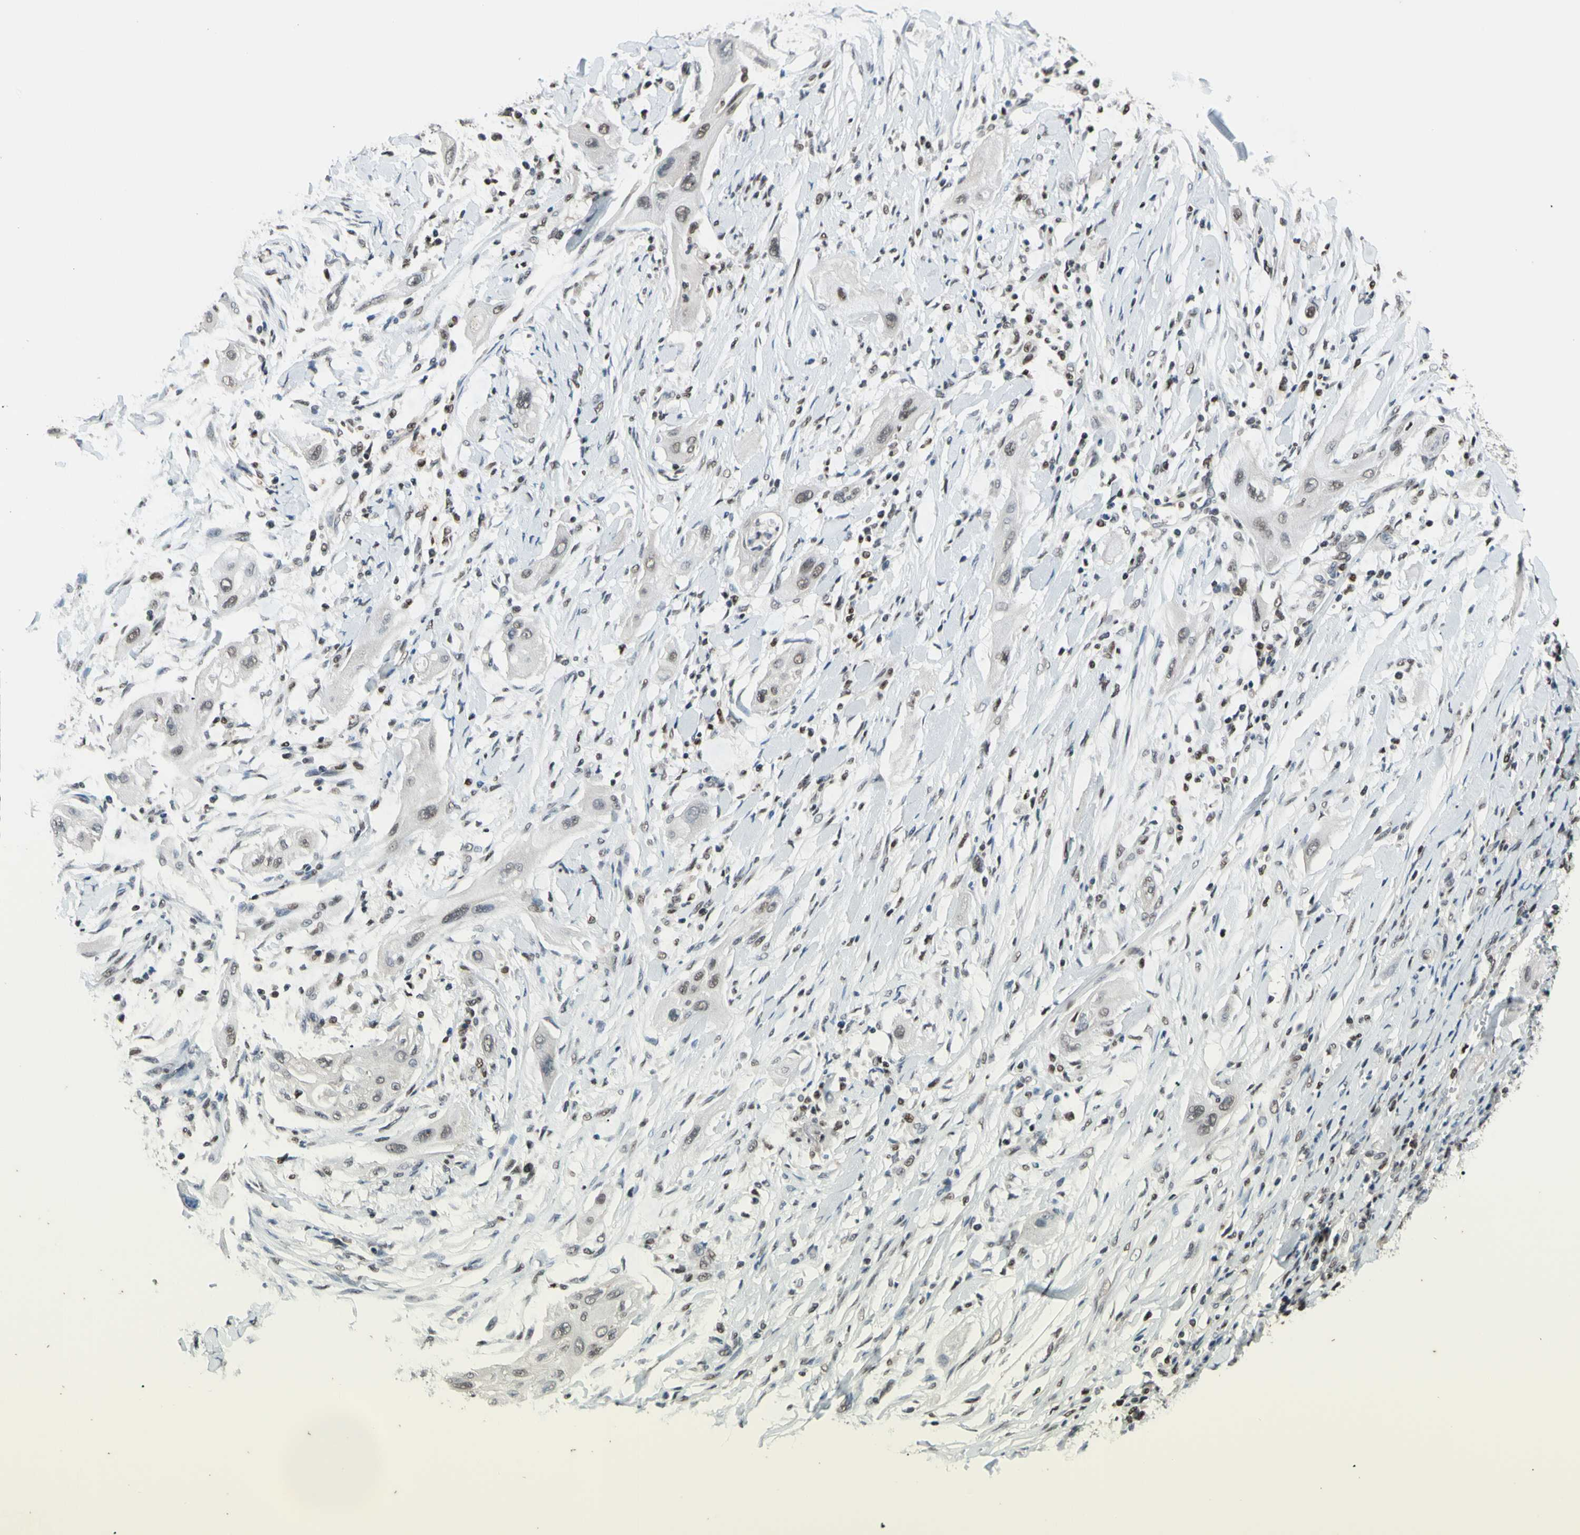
{"staining": {"intensity": "negative", "quantity": "none", "location": "none"}, "tissue": "lung cancer", "cell_type": "Tumor cells", "image_type": "cancer", "snomed": [{"axis": "morphology", "description": "Squamous cell carcinoma, NOS"}, {"axis": "topography", "description": "Lung"}], "caption": "There is no significant positivity in tumor cells of squamous cell carcinoma (lung).", "gene": "FKBP5", "patient": {"sex": "female", "age": 47}}